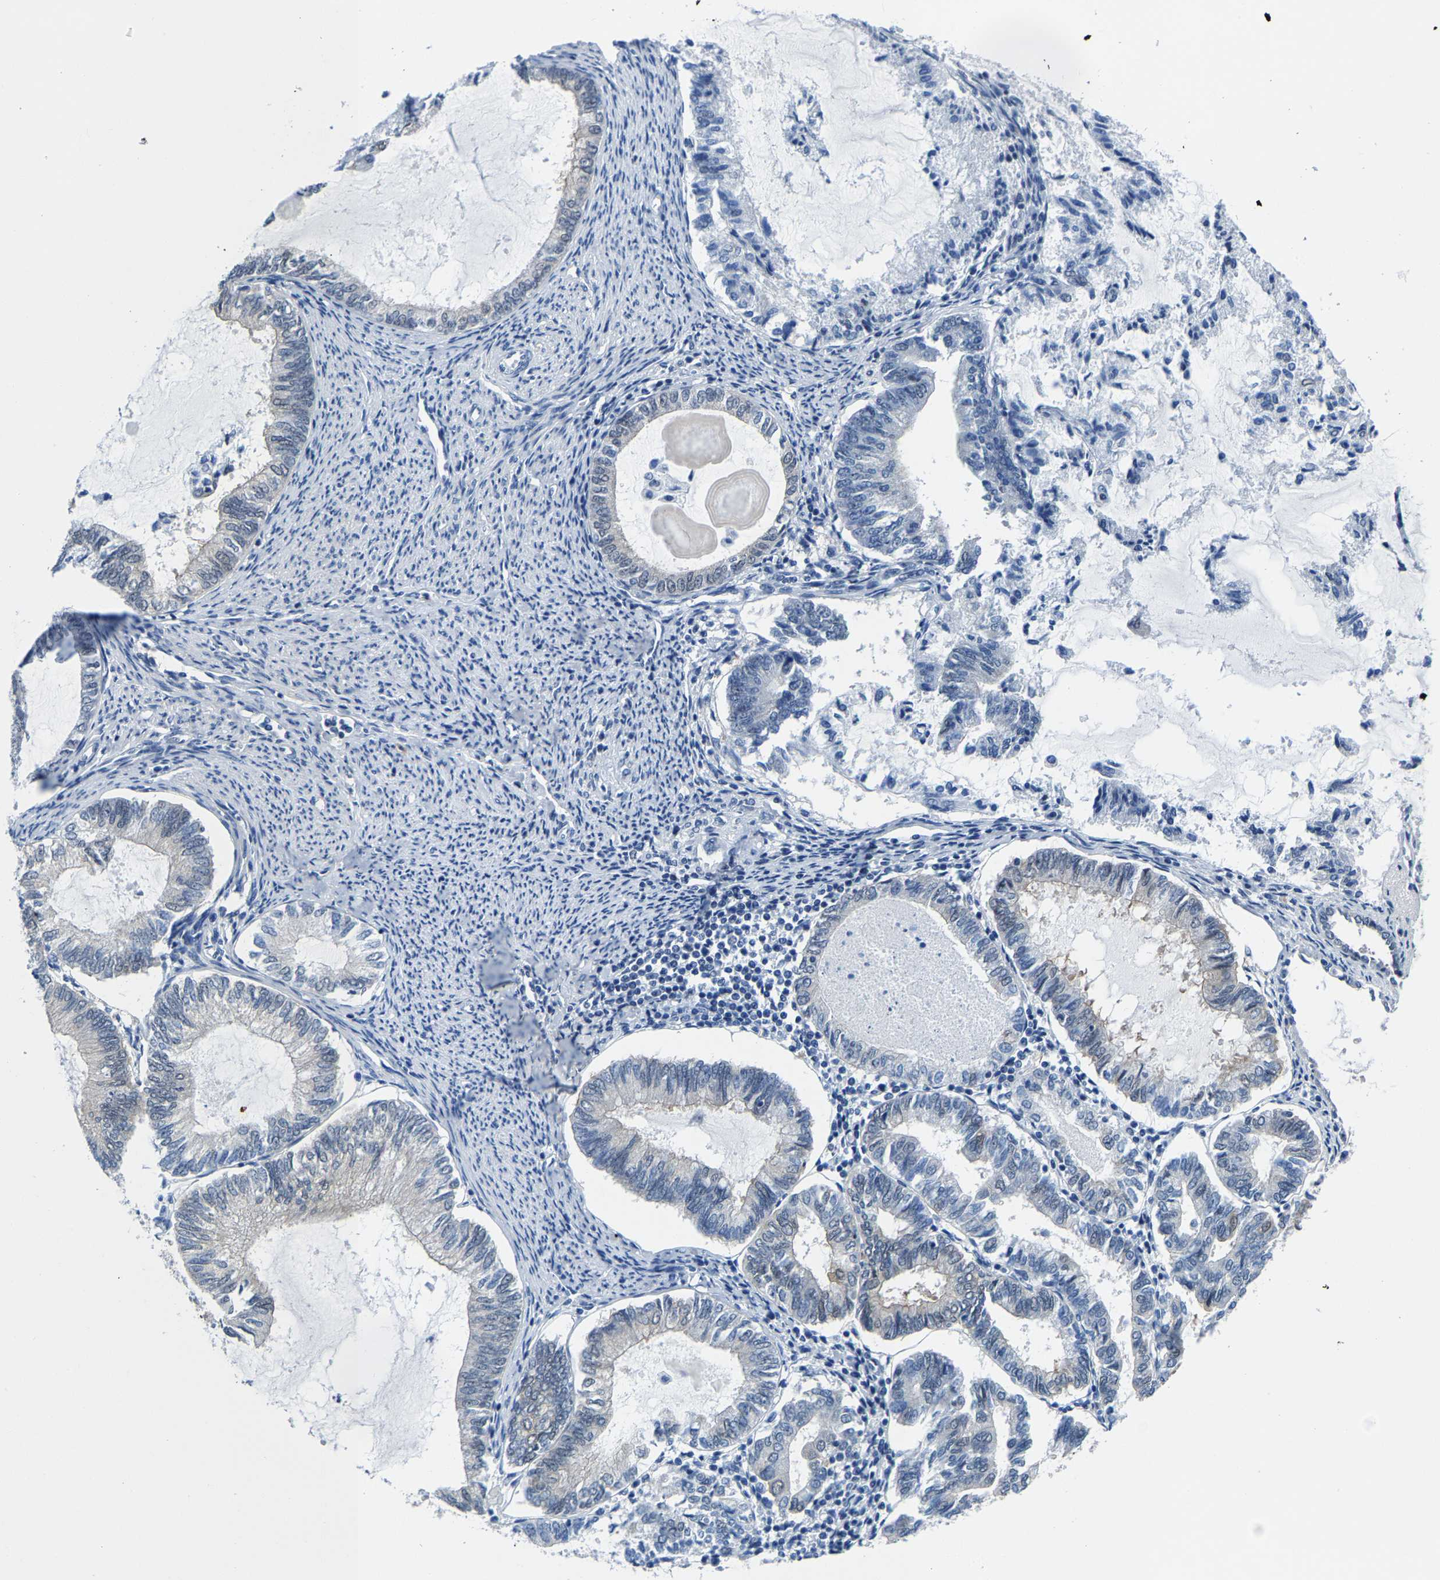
{"staining": {"intensity": "negative", "quantity": "none", "location": "none"}, "tissue": "endometrial cancer", "cell_type": "Tumor cells", "image_type": "cancer", "snomed": [{"axis": "morphology", "description": "Adenocarcinoma, NOS"}, {"axis": "topography", "description": "Endometrium"}], "caption": "Human adenocarcinoma (endometrial) stained for a protein using IHC reveals no staining in tumor cells.", "gene": "SSH3", "patient": {"sex": "female", "age": 86}}